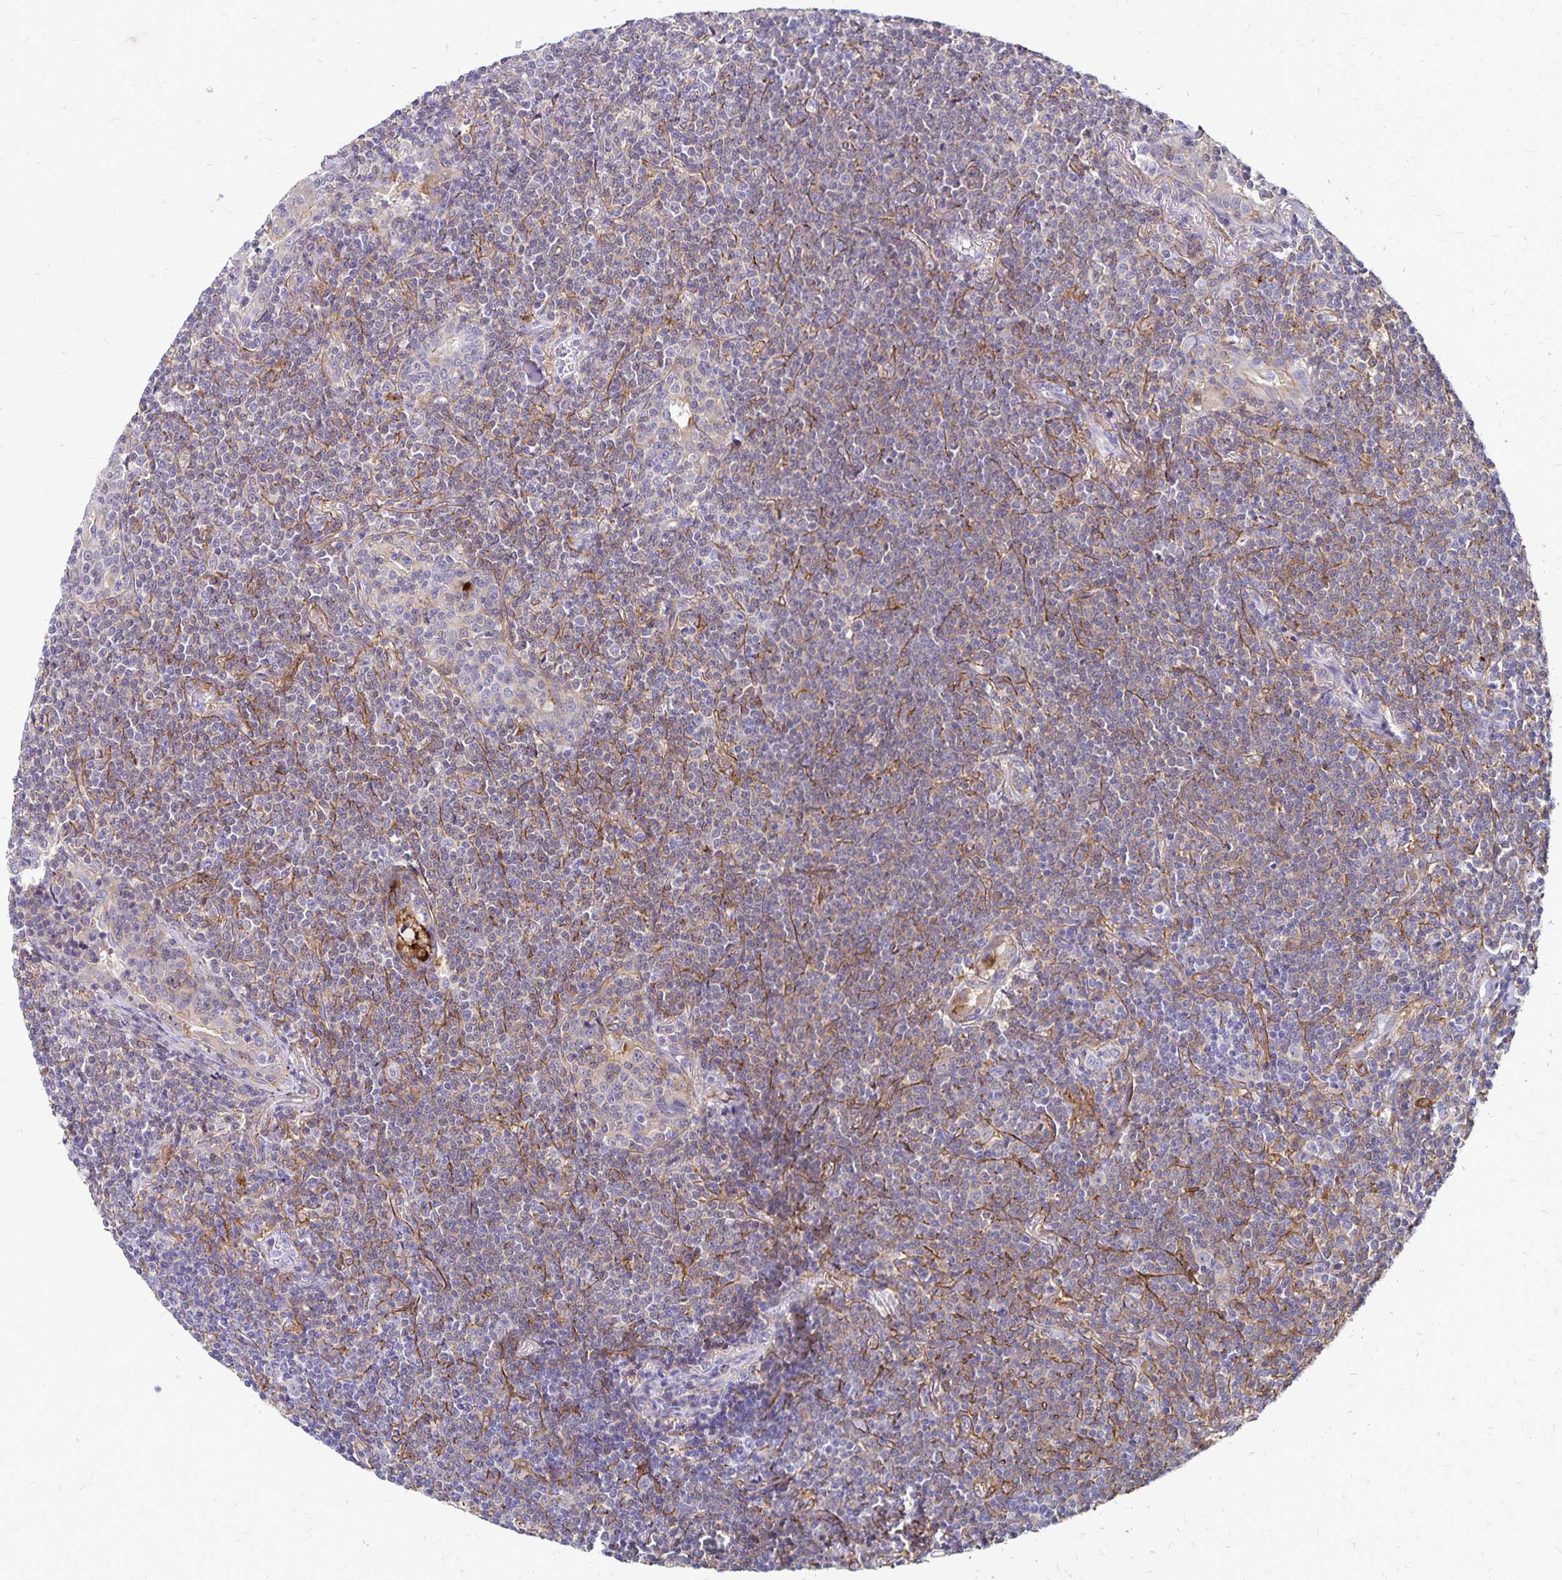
{"staining": {"intensity": "weak", "quantity": "25%-75%", "location": "cytoplasmic/membranous"}, "tissue": "lymphoma", "cell_type": "Tumor cells", "image_type": "cancer", "snomed": [{"axis": "morphology", "description": "Malignant lymphoma, non-Hodgkin's type, Low grade"}, {"axis": "topography", "description": "Lung"}], "caption": "Malignant lymphoma, non-Hodgkin's type (low-grade) stained with immunohistochemistry reveals weak cytoplasmic/membranous expression in about 25%-75% of tumor cells.", "gene": "TNS3", "patient": {"sex": "female", "age": 71}}